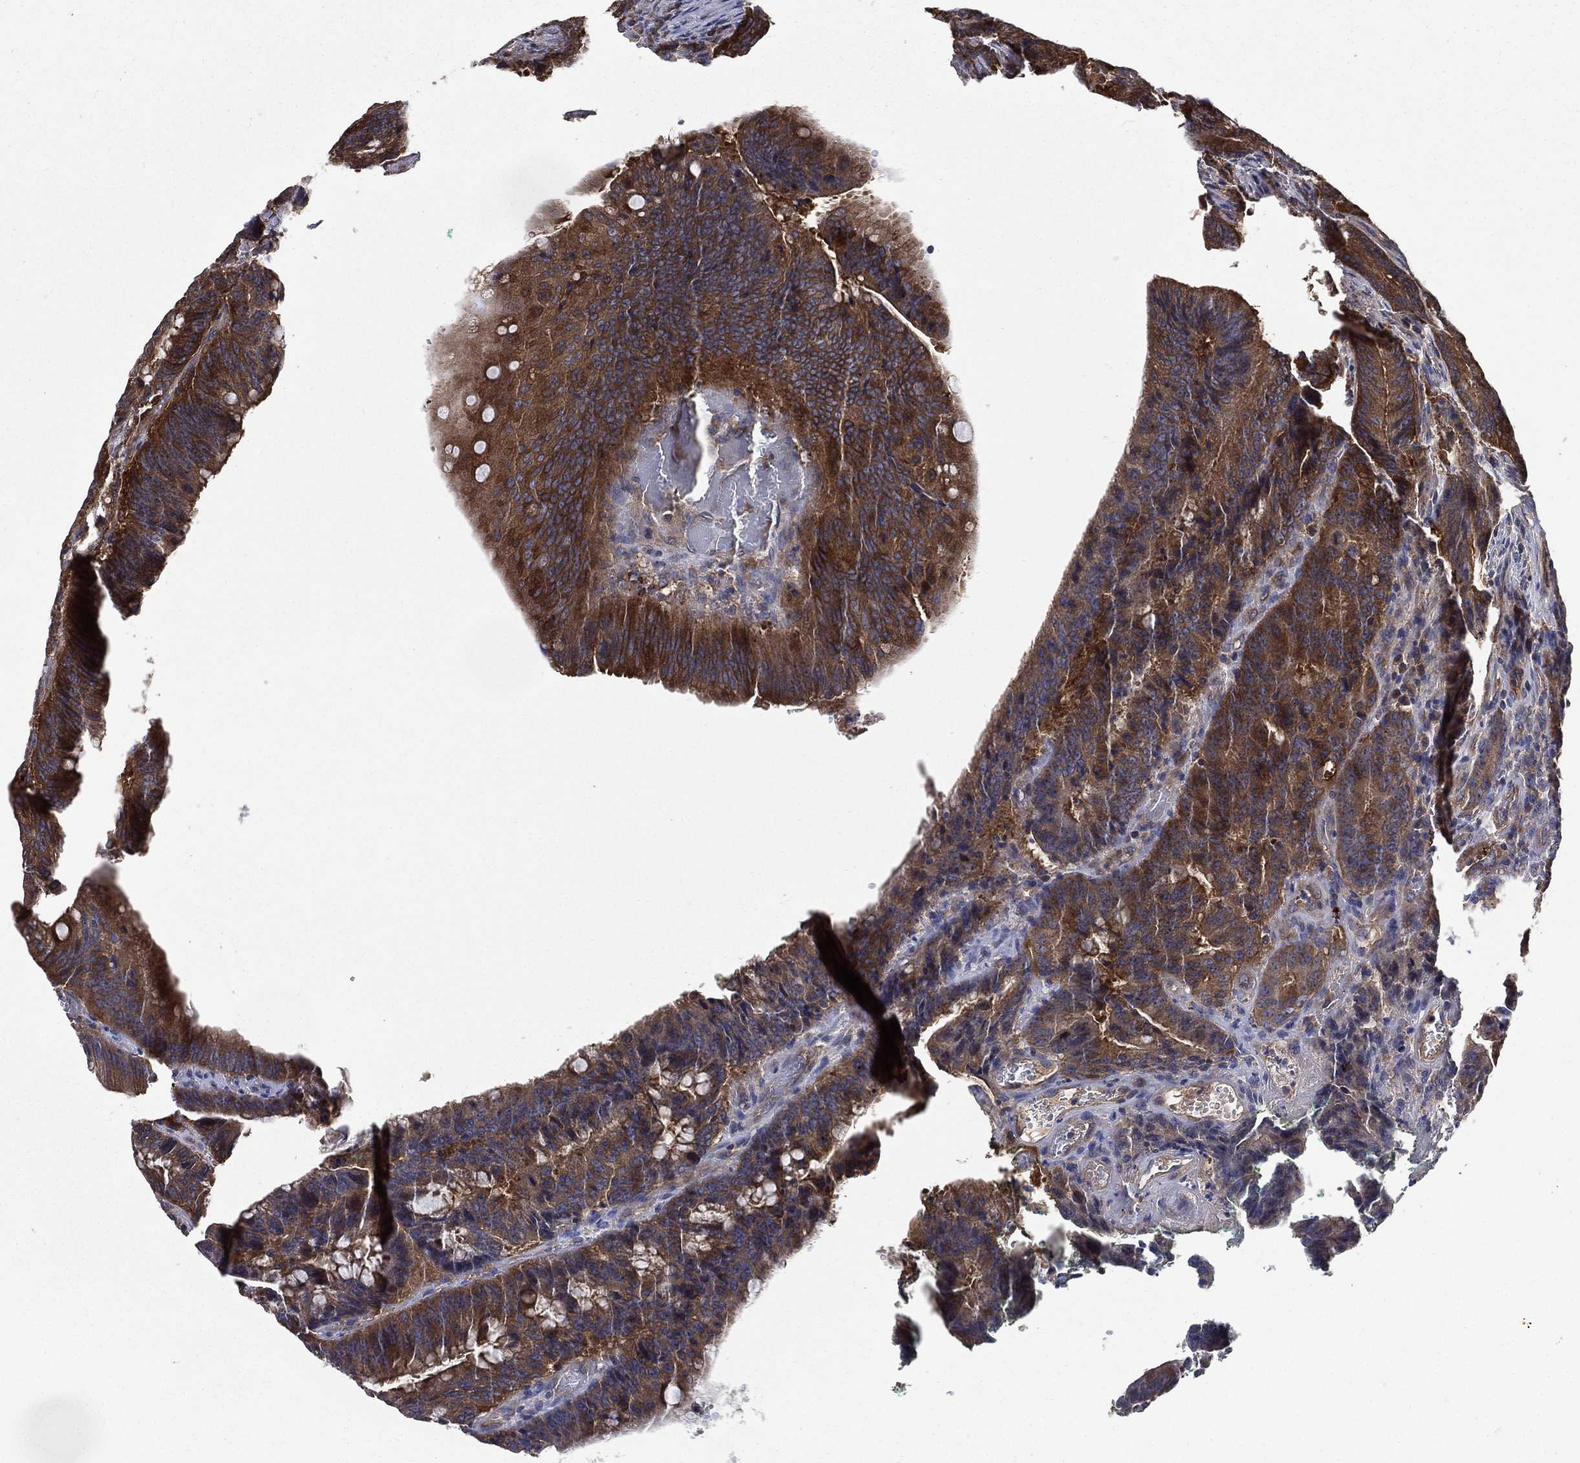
{"staining": {"intensity": "strong", "quantity": ">75%", "location": "cytoplasmic/membranous"}, "tissue": "colorectal cancer", "cell_type": "Tumor cells", "image_type": "cancer", "snomed": [{"axis": "morphology", "description": "Adenocarcinoma, NOS"}, {"axis": "topography", "description": "Colon"}], "caption": "A high-resolution photomicrograph shows immunohistochemistry (IHC) staining of adenocarcinoma (colorectal), which demonstrates strong cytoplasmic/membranous positivity in about >75% of tumor cells. Ihc stains the protein of interest in brown and the nuclei are stained blue.", "gene": "SMPD3", "patient": {"sex": "female", "age": 87}}